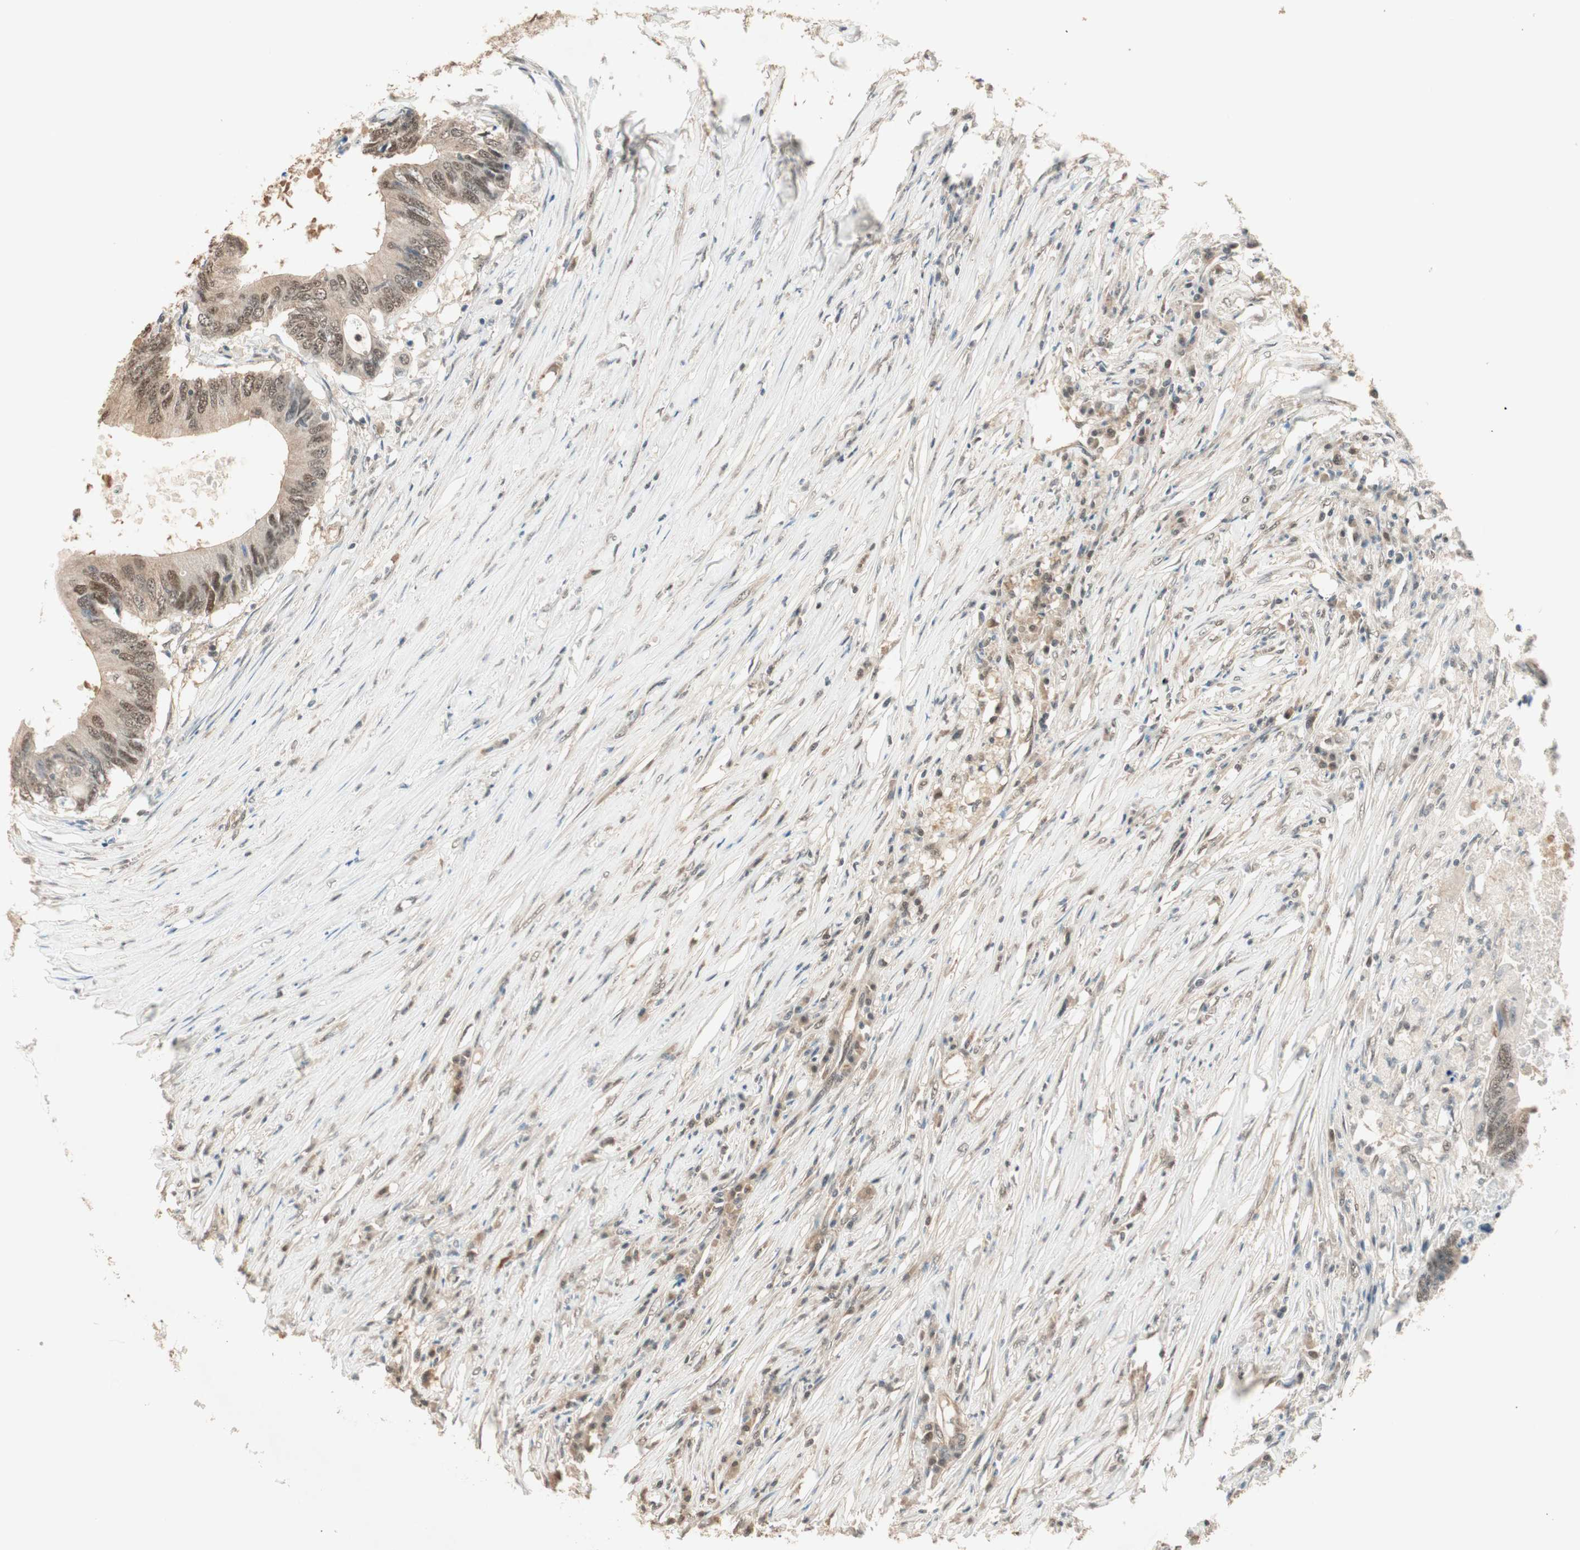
{"staining": {"intensity": "moderate", "quantity": ">75%", "location": "cytoplasmic/membranous,nuclear"}, "tissue": "colorectal cancer", "cell_type": "Tumor cells", "image_type": "cancer", "snomed": [{"axis": "morphology", "description": "Adenocarcinoma, NOS"}, {"axis": "topography", "description": "Colon"}], "caption": "A high-resolution photomicrograph shows immunohistochemistry staining of colorectal cancer (adenocarcinoma), which displays moderate cytoplasmic/membranous and nuclear staining in approximately >75% of tumor cells. The staining is performed using DAB brown chromogen to label protein expression. The nuclei are counter-stained blue using hematoxylin.", "gene": "USP5", "patient": {"sex": "male", "age": 71}}